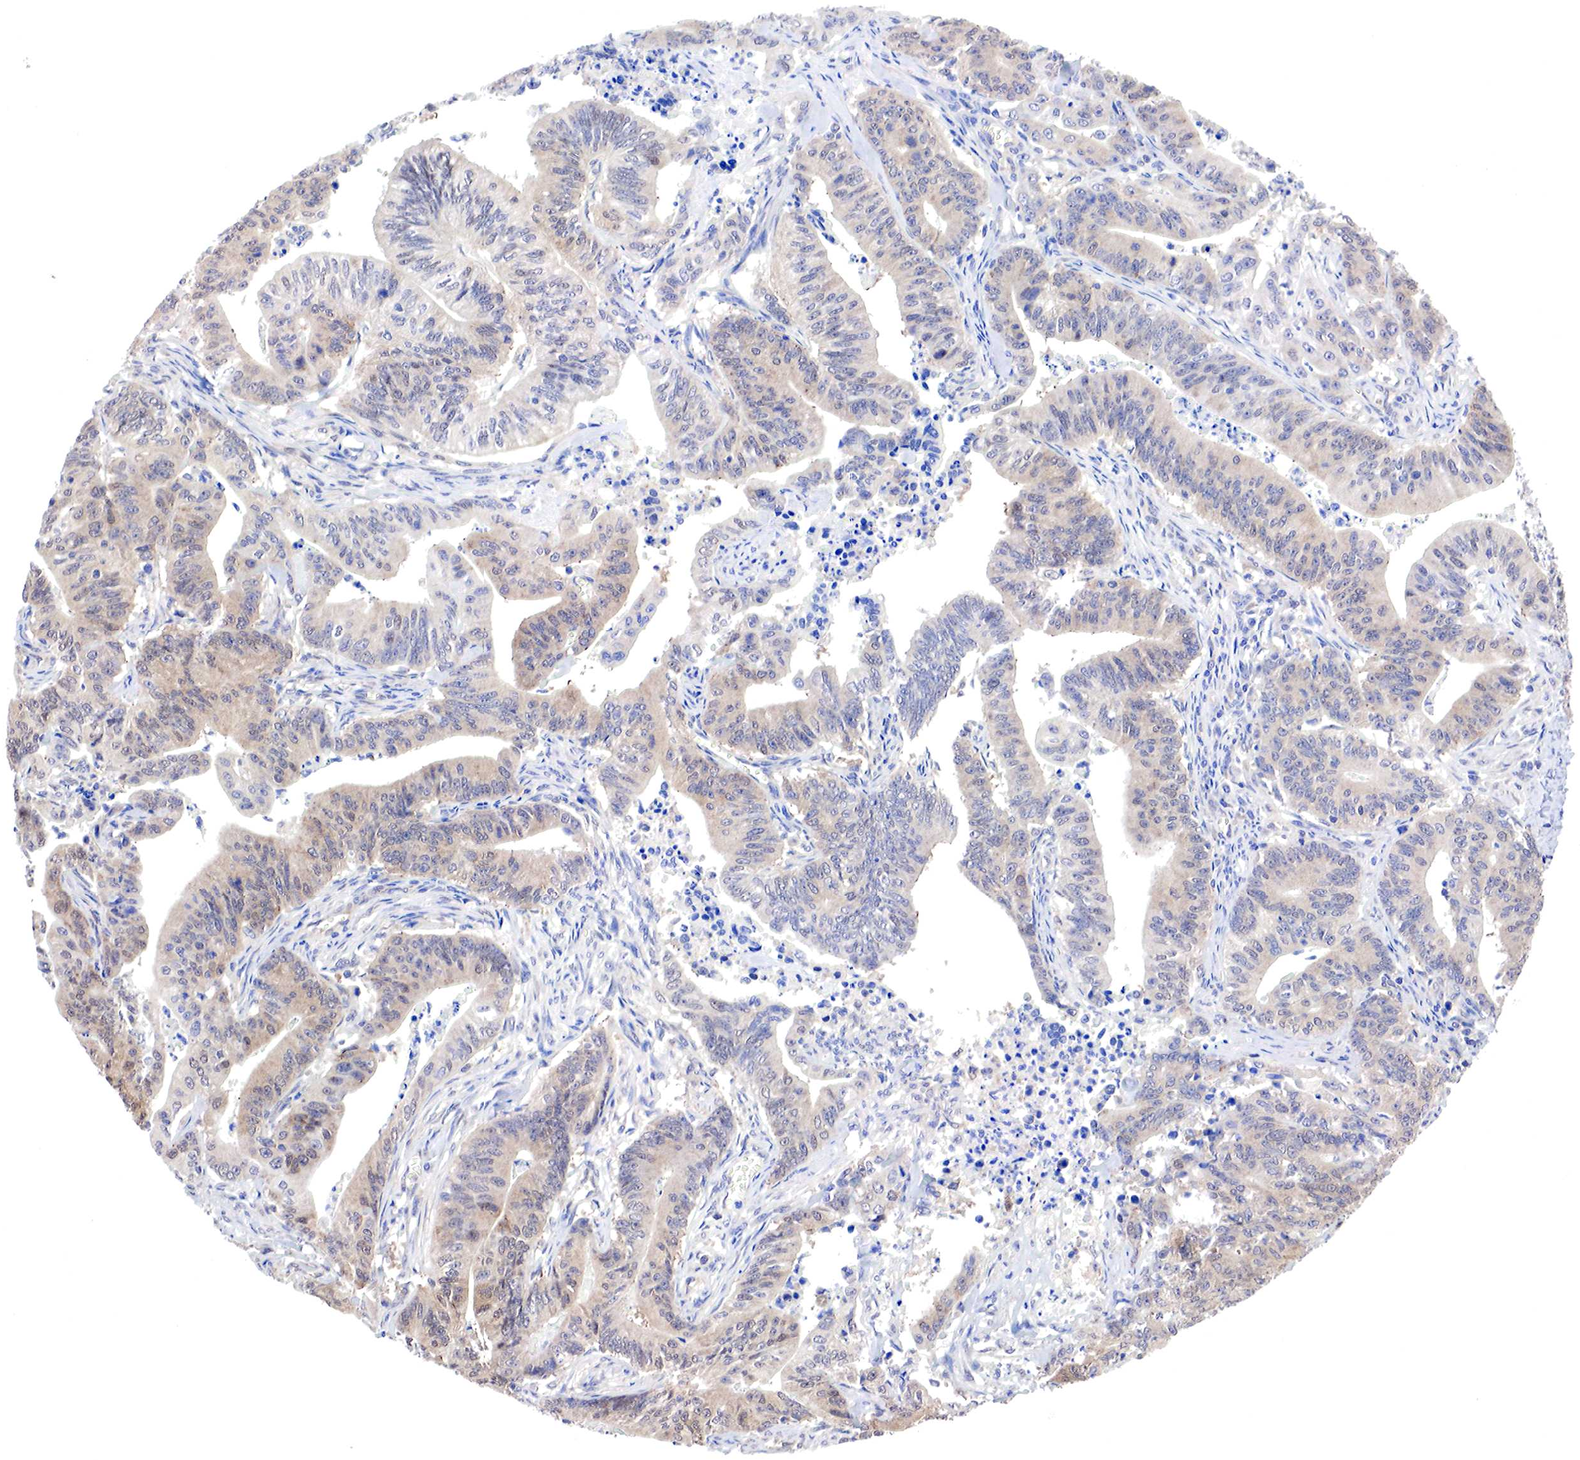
{"staining": {"intensity": "weak", "quantity": ">75%", "location": "cytoplasmic/membranous,nuclear"}, "tissue": "stomach cancer", "cell_type": "Tumor cells", "image_type": "cancer", "snomed": [{"axis": "morphology", "description": "Adenocarcinoma, NOS"}, {"axis": "topography", "description": "Stomach, lower"}], "caption": "The immunohistochemical stain shows weak cytoplasmic/membranous and nuclear staining in tumor cells of stomach adenocarcinoma tissue.", "gene": "PABIR2", "patient": {"sex": "female", "age": 86}}